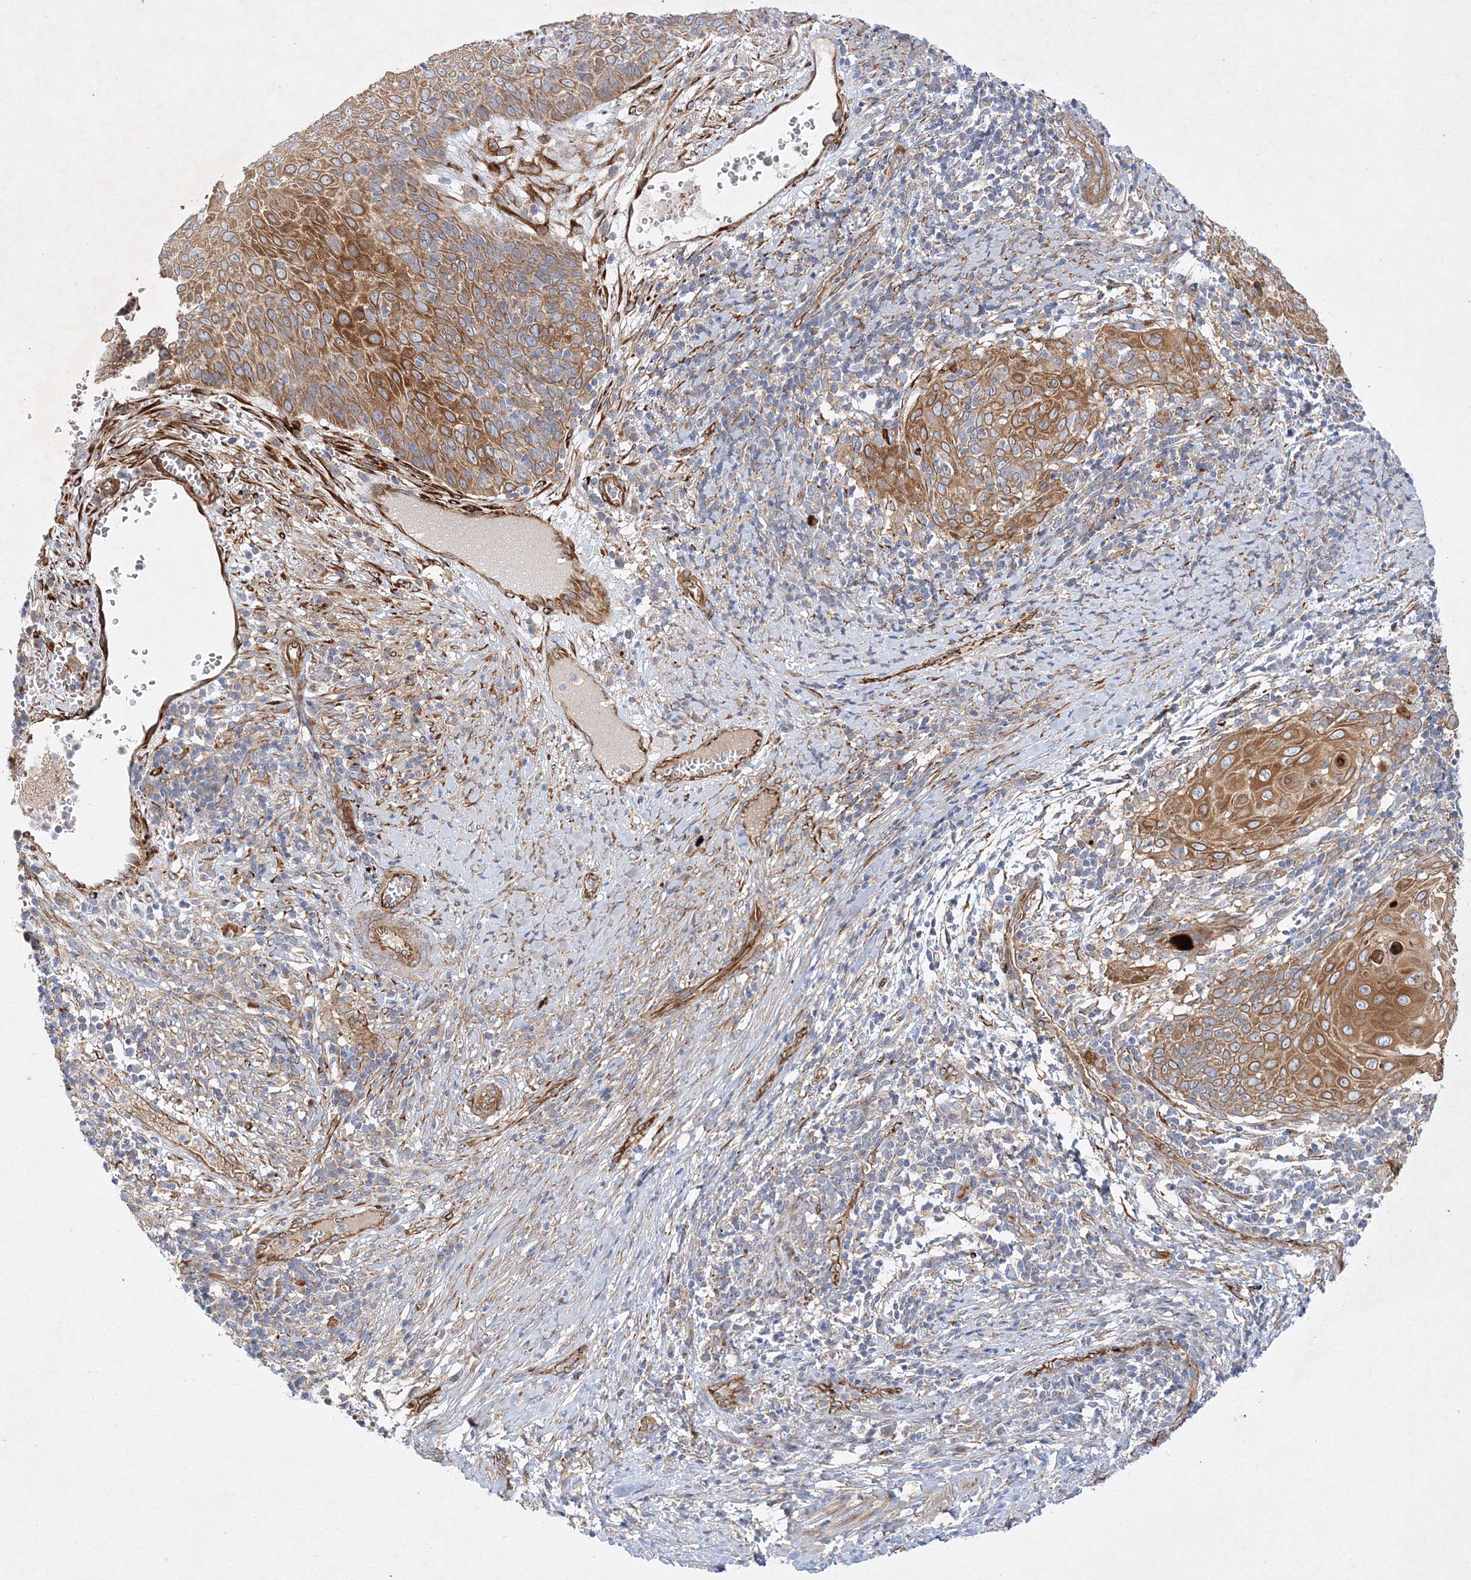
{"staining": {"intensity": "moderate", "quantity": ">75%", "location": "cytoplasmic/membranous"}, "tissue": "cervical cancer", "cell_type": "Tumor cells", "image_type": "cancer", "snomed": [{"axis": "morphology", "description": "Squamous cell carcinoma, NOS"}, {"axis": "topography", "description": "Cervix"}], "caption": "IHC micrograph of neoplastic tissue: squamous cell carcinoma (cervical) stained using immunohistochemistry exhibits medium levels of moderate protein expression localized specifically in the cytoplasmic/membranous of tumor cells, appearing as a cytoplasmic/membranous brown color.", "gene": "ZFYVE16", "patient": {"sex": "female", "age": 39}}